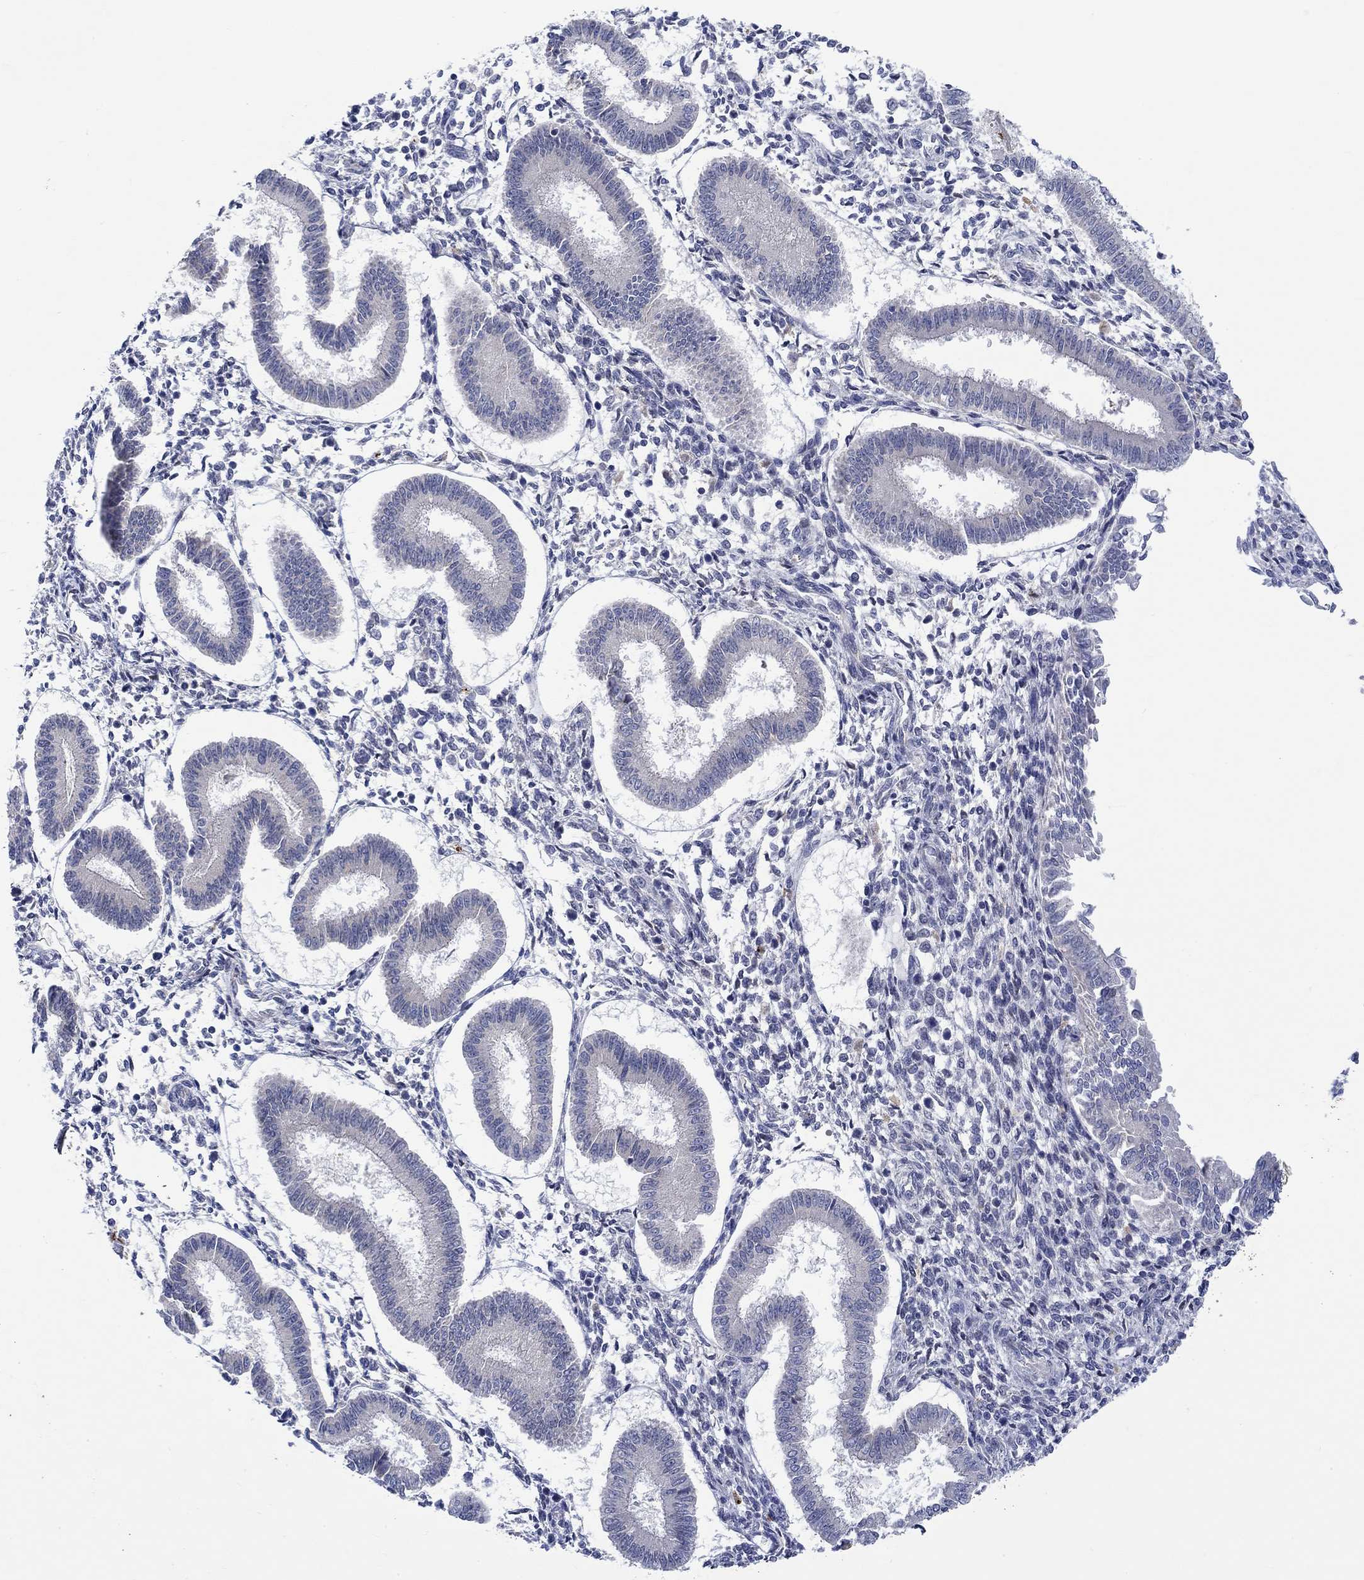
{"staining": {"intensity": "negative", "quantity": "none", "location": "none"}, "tissue": "endometrium", "cell_type": "Cells in endometrial stroma", "image_type": "normal", "snomed": [{"axis": "morphology", "description": "Normal tissue, NOS"}, {"axis": "topography", "description": "Endometrium"}], "caption": "This is a micrograph of immunohistochemistry (IHC) staining of benign endometrium, which shows no expression in cells in endometrial stroma.", "gene": "CAMK1D", "patient": {"sex": "female", "age": 43}}